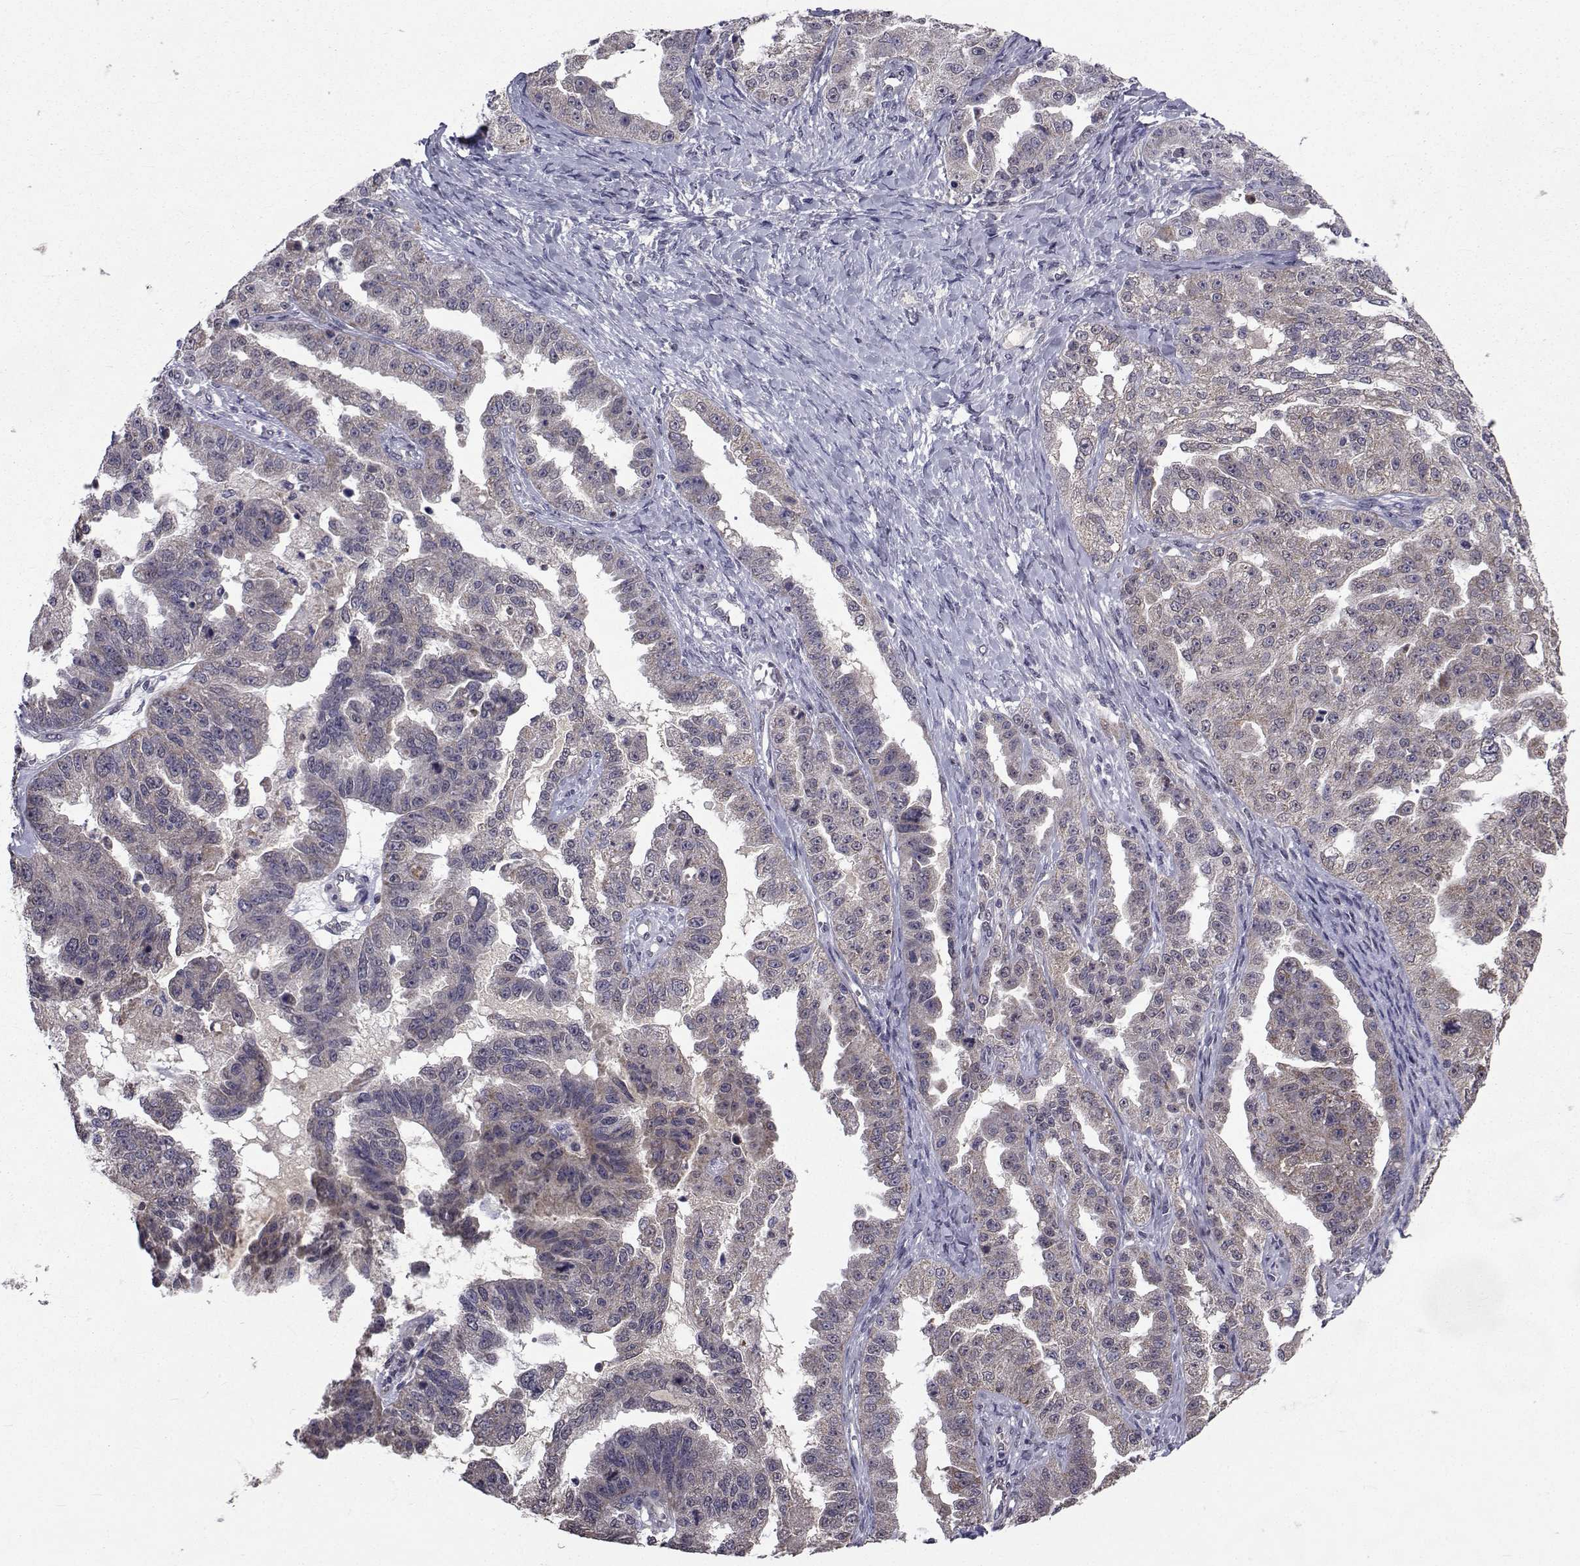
{"staining": {"intensity": "weak", "quantity": "<25%", "location": "cytoplasmic/membranous"}, "tissue": "ovarian cancer", "cell_type": "Tumor cells", "image_type": "cancer", "snomed": [{"axis": "morphology", "description": "Cystadenocarcinoma, serous, NOS"}, {"axis": "topography", "description": "Ovary"}], "caption": "An IHC histopathology image of ovarian cancer (serous cystadenocarcinoma) is shown. There is no staining in tumor cells of ovarian cancer (serous cystadenocarcinoma). Brightfield microscopy of IHC stained with DAB (brown) and hematoxylin (blue), captured at high magnification.", "gene": "CYP2S1", "patient": {"sex": "female", "age": 58}}